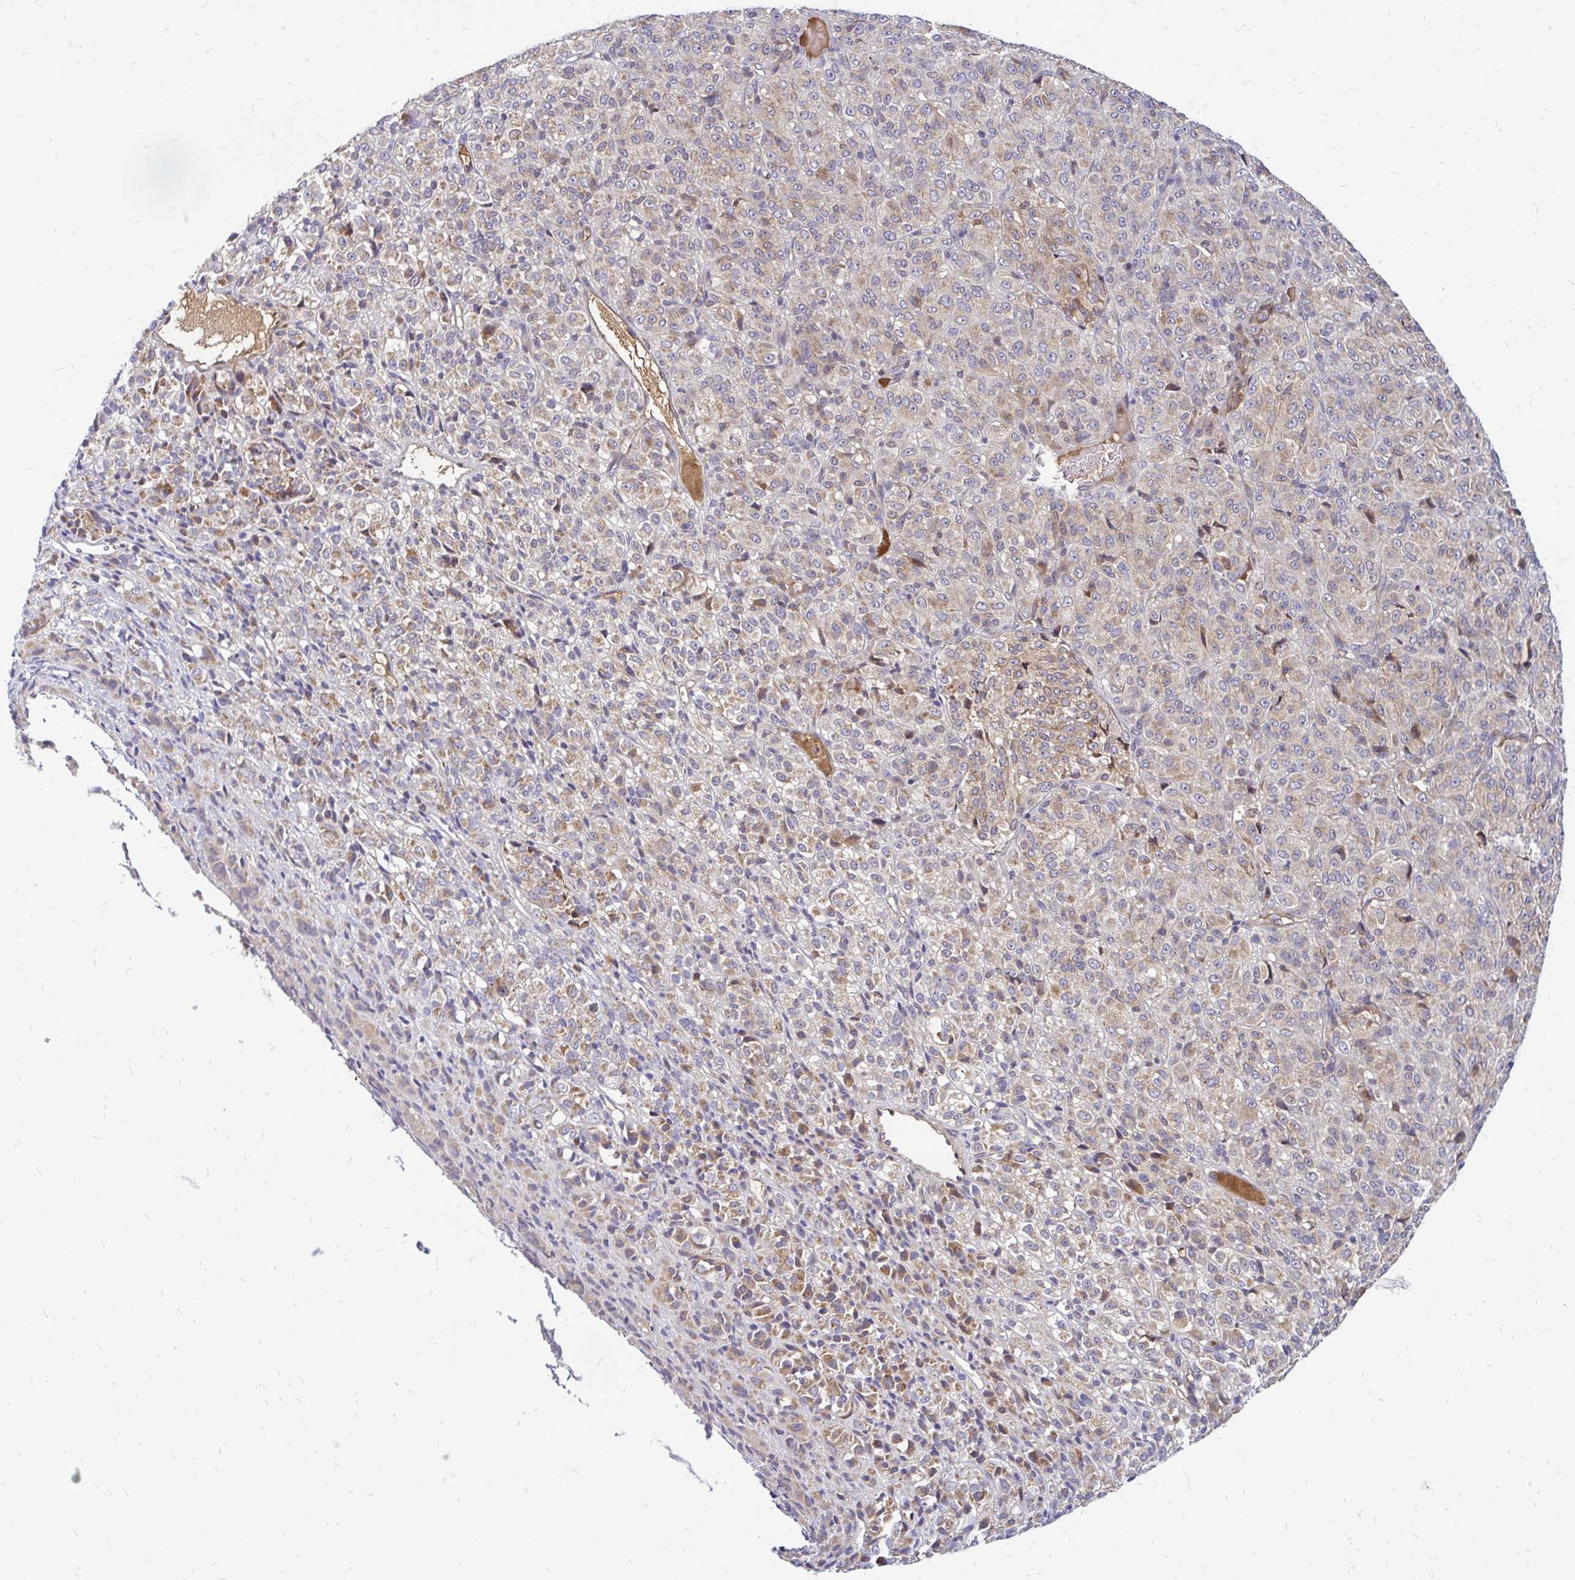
{"staining": {"intensity": "weak", "quantity": "25%-75%", "location": "cytoplasmic/membranous"}, "tissue": "melanoma", "cell_type": "Tumor cells", "image_type": "cancer", "snomed": [{"axis": "morphology", "description": "Malignant melanoma, Metastatic site"}, {"axis": "topography", "description": "Brain"}], "caption": "This photomicrograph shows immunohistochemistry (IHC) staining of malignant melanoma (metastatic site), with low weak cytoplasmic/membranous expression in approximately 25%-75% of tumor cells.", "gene": "ARHGEF37", "patient": {"sex": "female", "age": 56}}